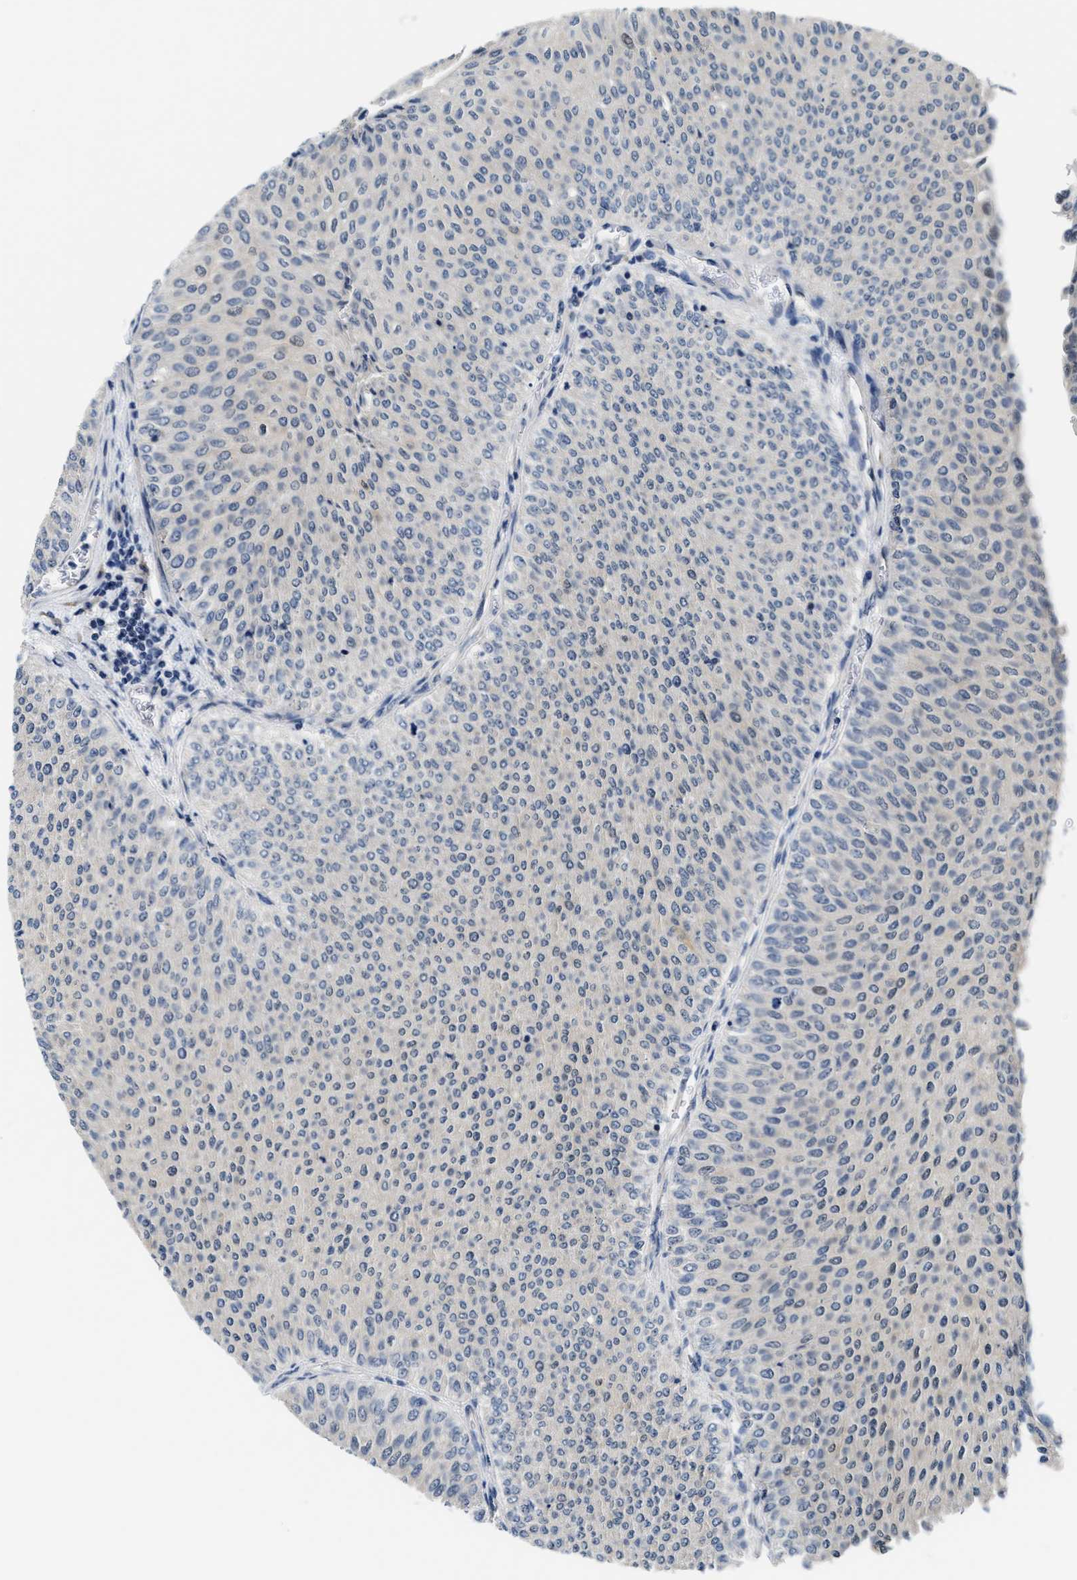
{"staining": {"intensity": "negative", "quantity": "none", "location": "none"}, "tissue": "urothelial cancer", "cell_type": "Tumor cells", "image_type": "cancer", "snomed": [{"axis": "morphology", "description": "Urothelial carcinoma, Low grade"}, {"axis": "topography", "description": "Urinary bladder"}], "caption": "IHC of human urothelial cancer shows no staining in tumor cells.", "gene": "CLGN", "patient": {"sex": "male", "age": 78}}